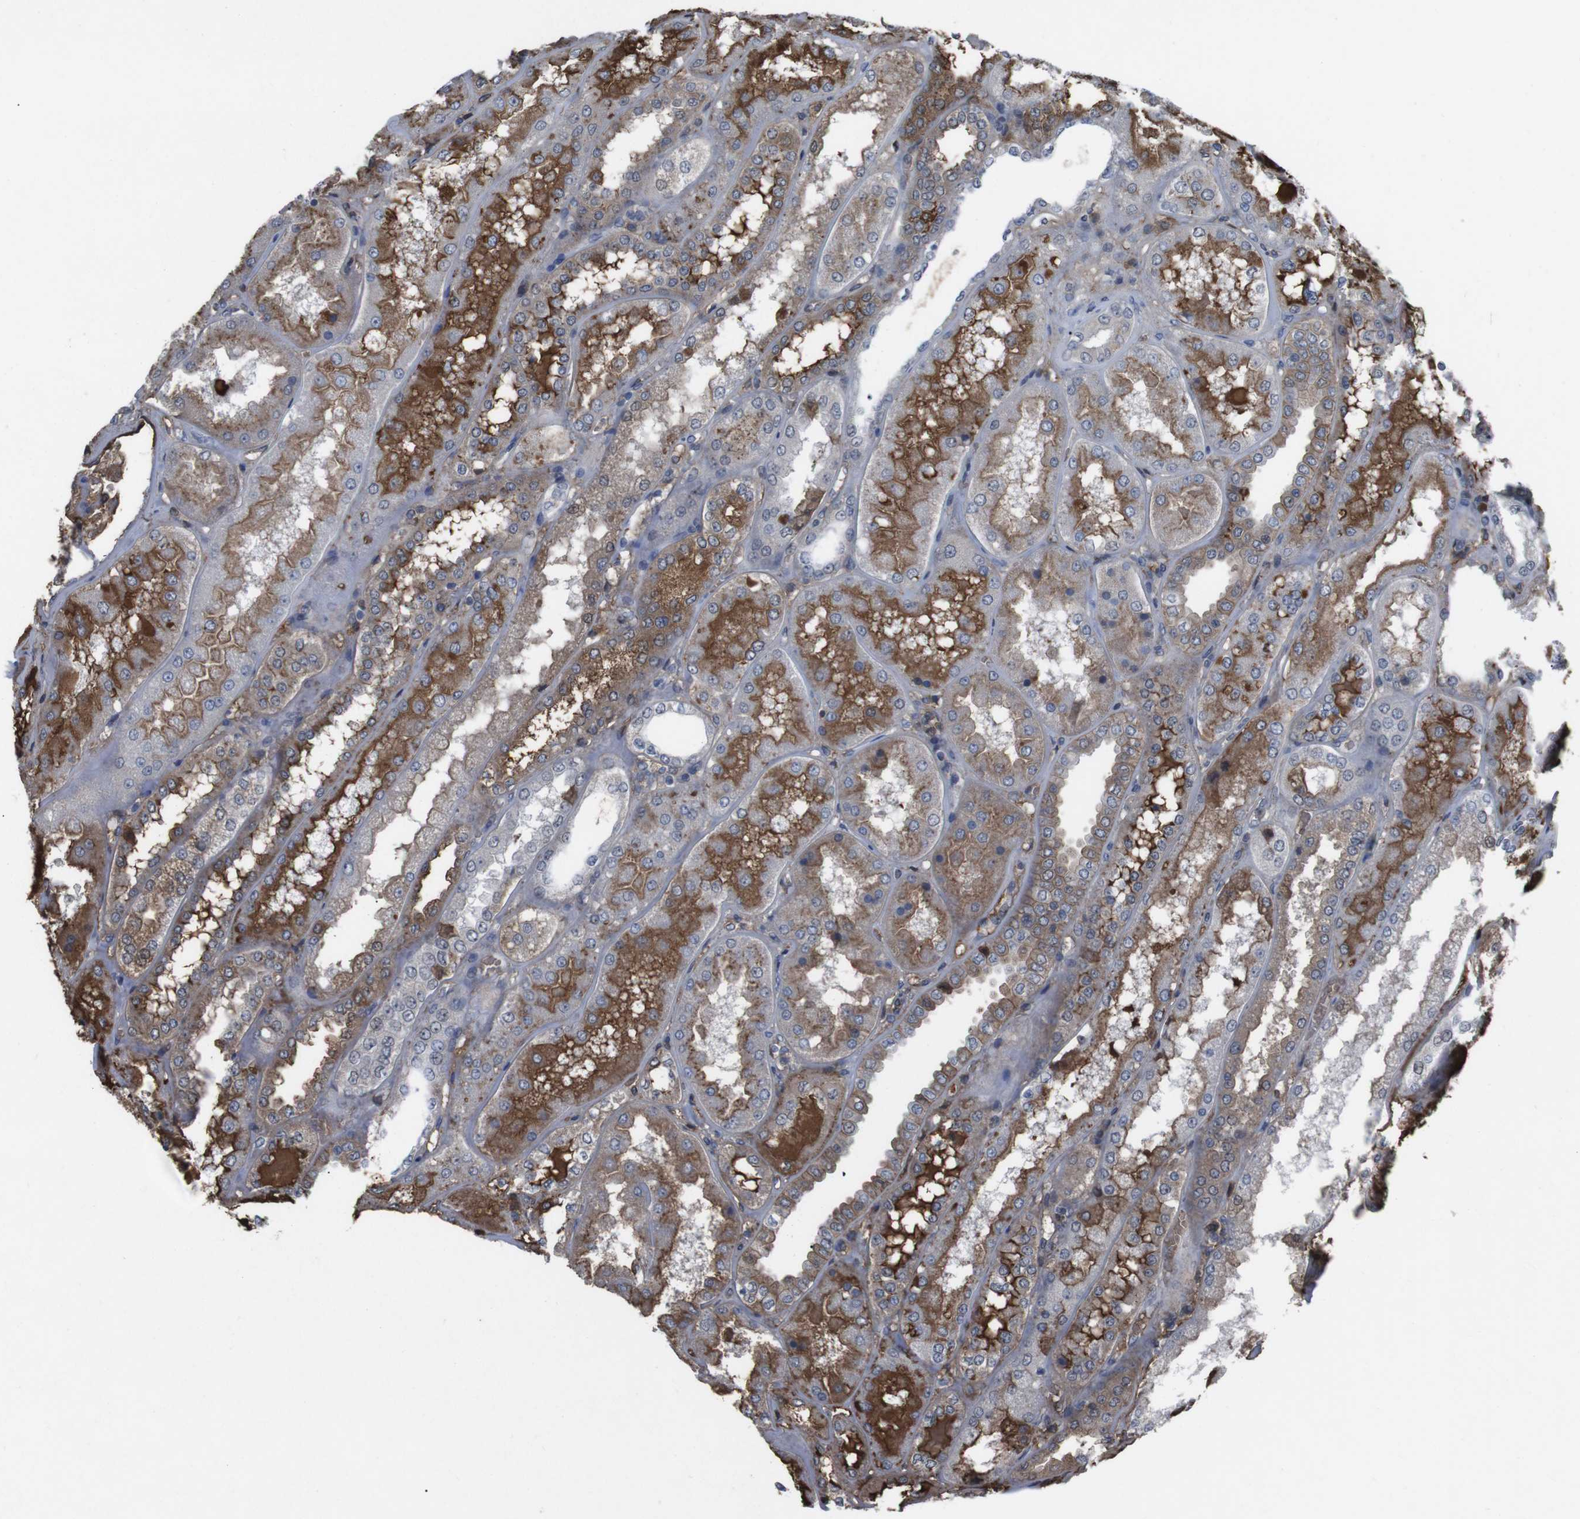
{"staining": {"intensity": "moderate", "quantity": "25%-75%", "location": "cytoplasmic/membranous"}, "tissue": "kidney", "cell_type": "Cells in glomeruli", "image_type": "normal", "snomed": [{"axis": "morphology", "description": "Normal tissue, NOS"}, {"axis": "topography", "description": "Kidney"}], "caption": "Immunohistochemical staining of unremarkable kidney displays moderate cytoplasmic/membranous protein staining in approximately 25%-75% of cells in glomeruli. Using DAB (3,3'-diaminobenzidine) (brown) and hematoxylin (blue) stains, captured at high magnification using brightfield microscopy.", "gene": "SPTB", "patient": {"sex": "female", "age": 56}}